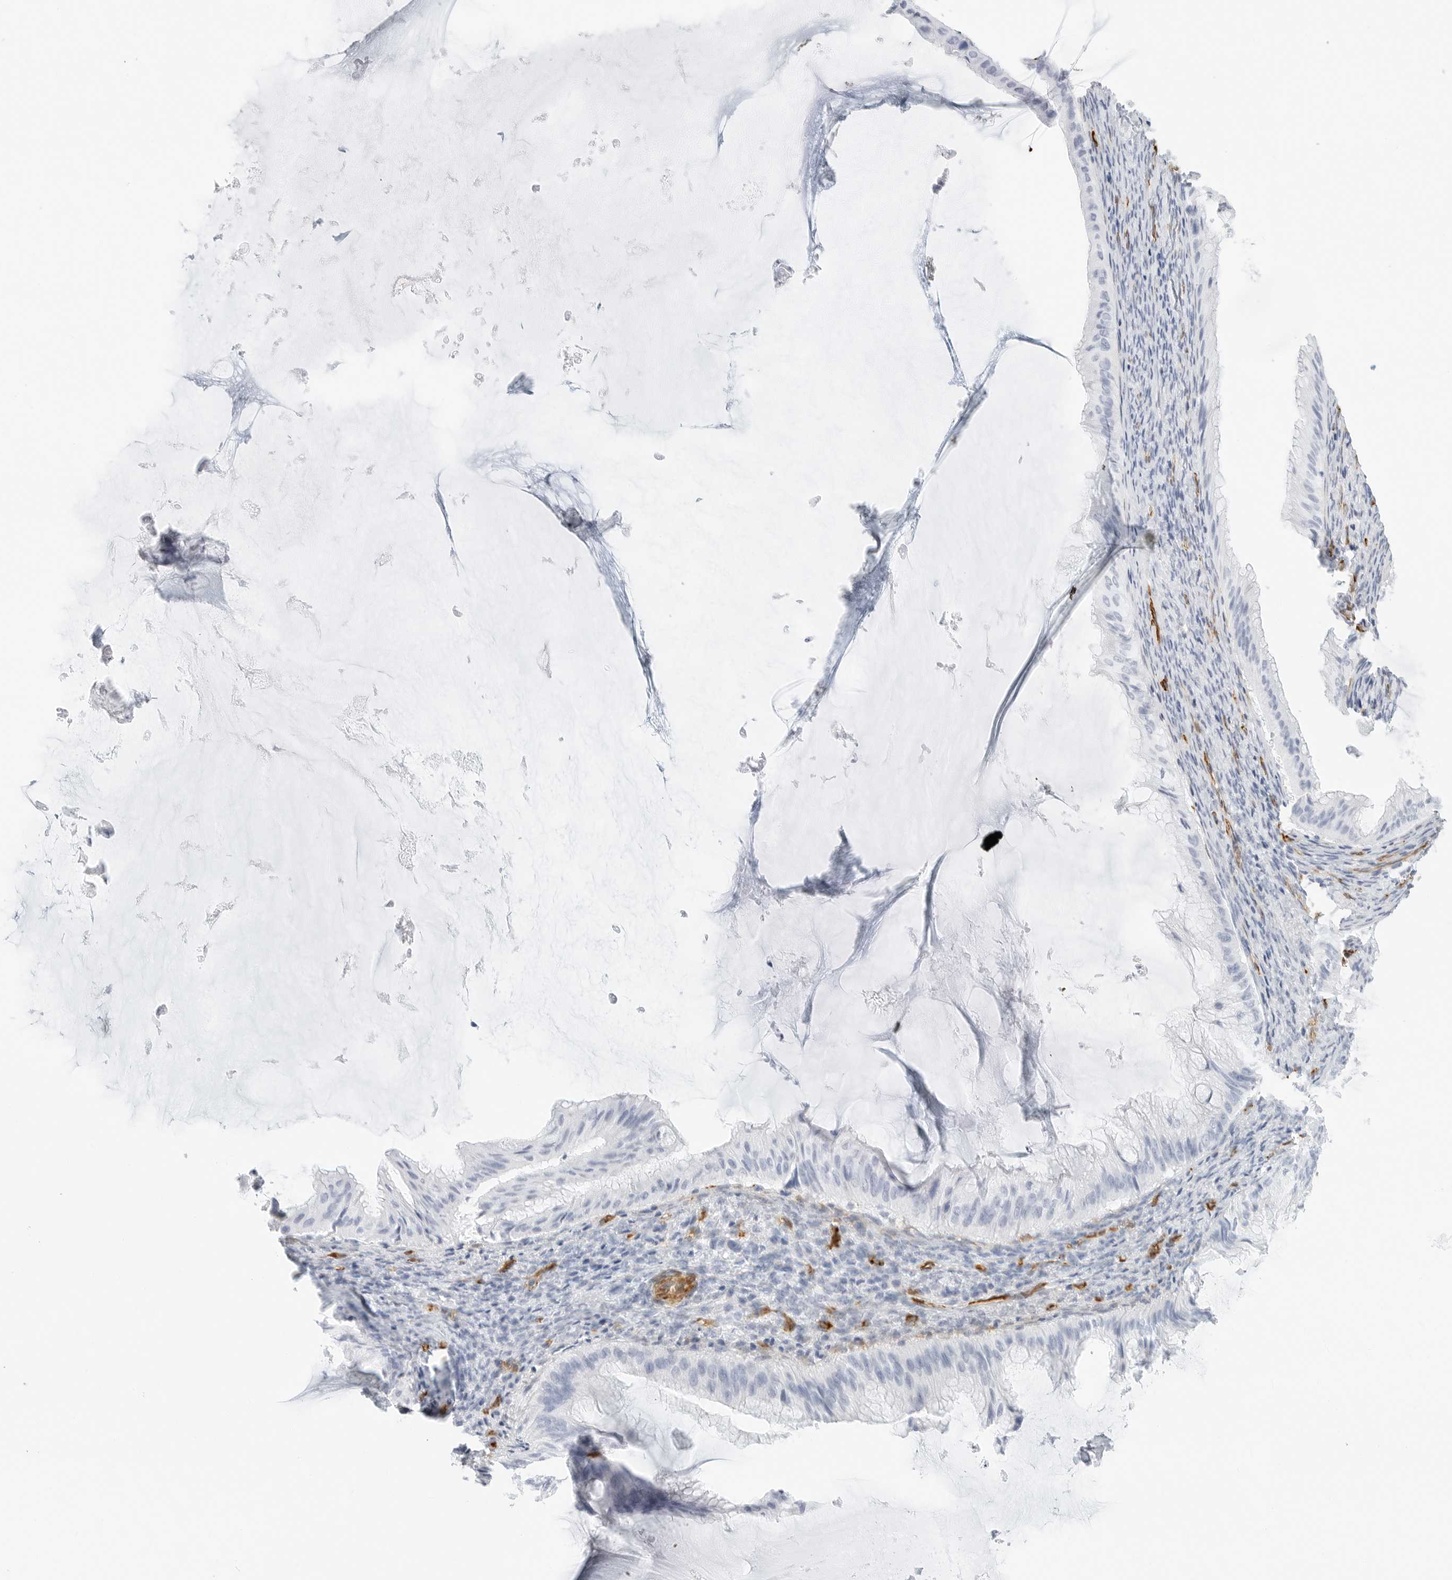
{"staining": {"intensity": "negative", "quantity": "none", "location": "none"}, "tissue": "ovarian cancer", "cell_type": "Tumor cells", "image_type": "cancer", "snomed": [{"axis": "morphology", "description": "Cystadenocarcinoma, mucinous, NOS"}, {"axis": "topography", "description": "Ovary"}], "caption": "DAB (3,3'-diaminobenzidine) immunohistochemical staining of human ovarian cancer (mucinous cystadenocarcinoma) demonstrates no significant expression in tumor cells.", "gene": "NES", "patient": {"sex": "female", "age": 61}}